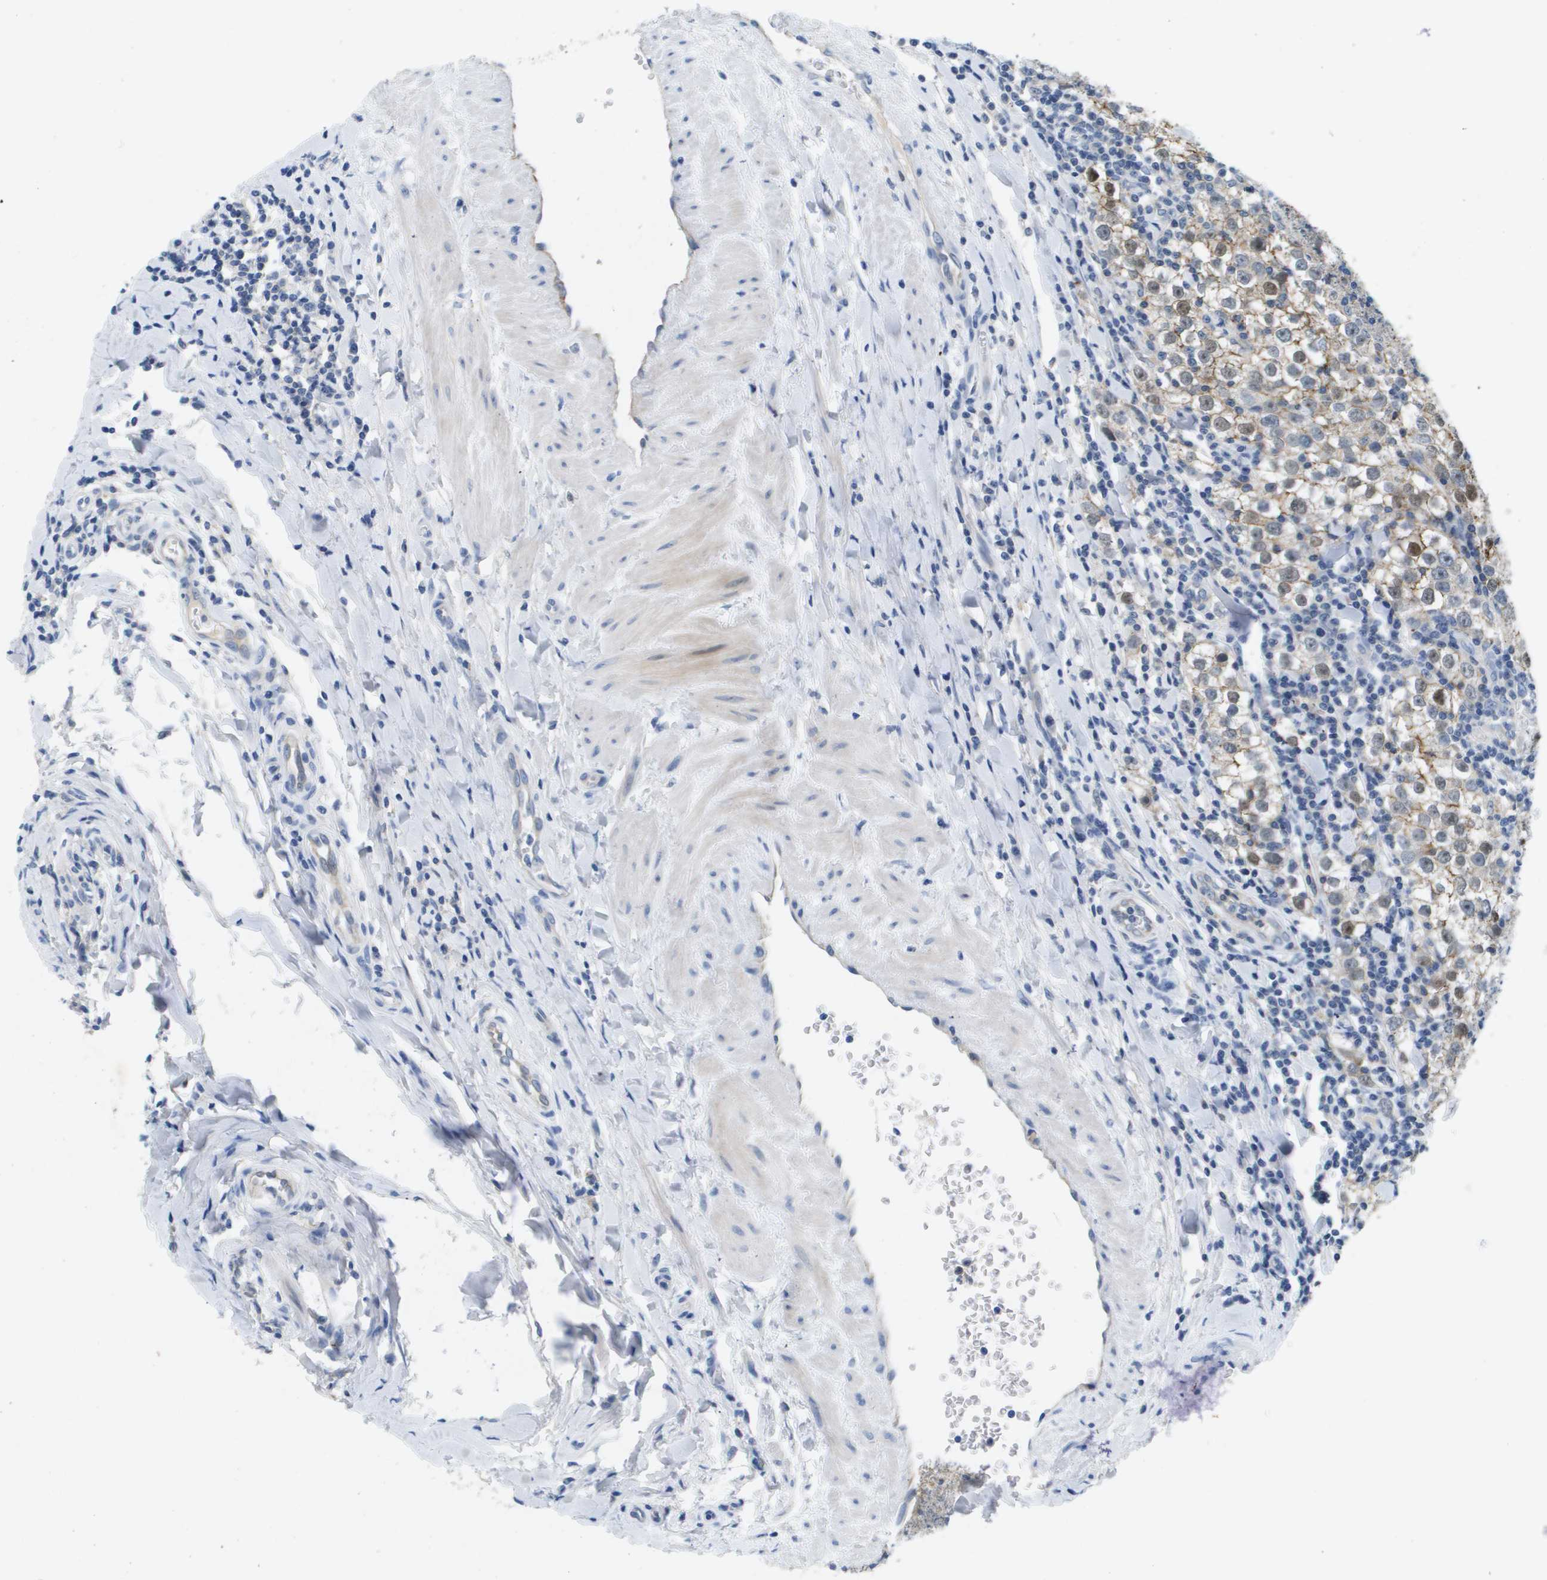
{"staining": {"intensity": "weak", "quantity": "25%-75%", "location": "cytoplasmic/membranous"}, "tissue": "testis cancer", "cell_type": "Tumor cells", "image_type": "cancer", "snomed": [{"axis": "morphology", "description": "Seminoma, NOS"}, {"axis": "morphology", "description": "Carcinoma, Embryonal, NOS"}, {"axis": "topography", "description": "Testis"}], "caption": "Protein staining of testis embryonal carcinoma tissue exhibits weak cytoplasmic/membranous expression in about 25%-75% of tumor cells. (DAB = brown stain, brightfield microscopy at high magnification).", "gene": "LIPG", "patient": {"sex": "male", "age": 36}}